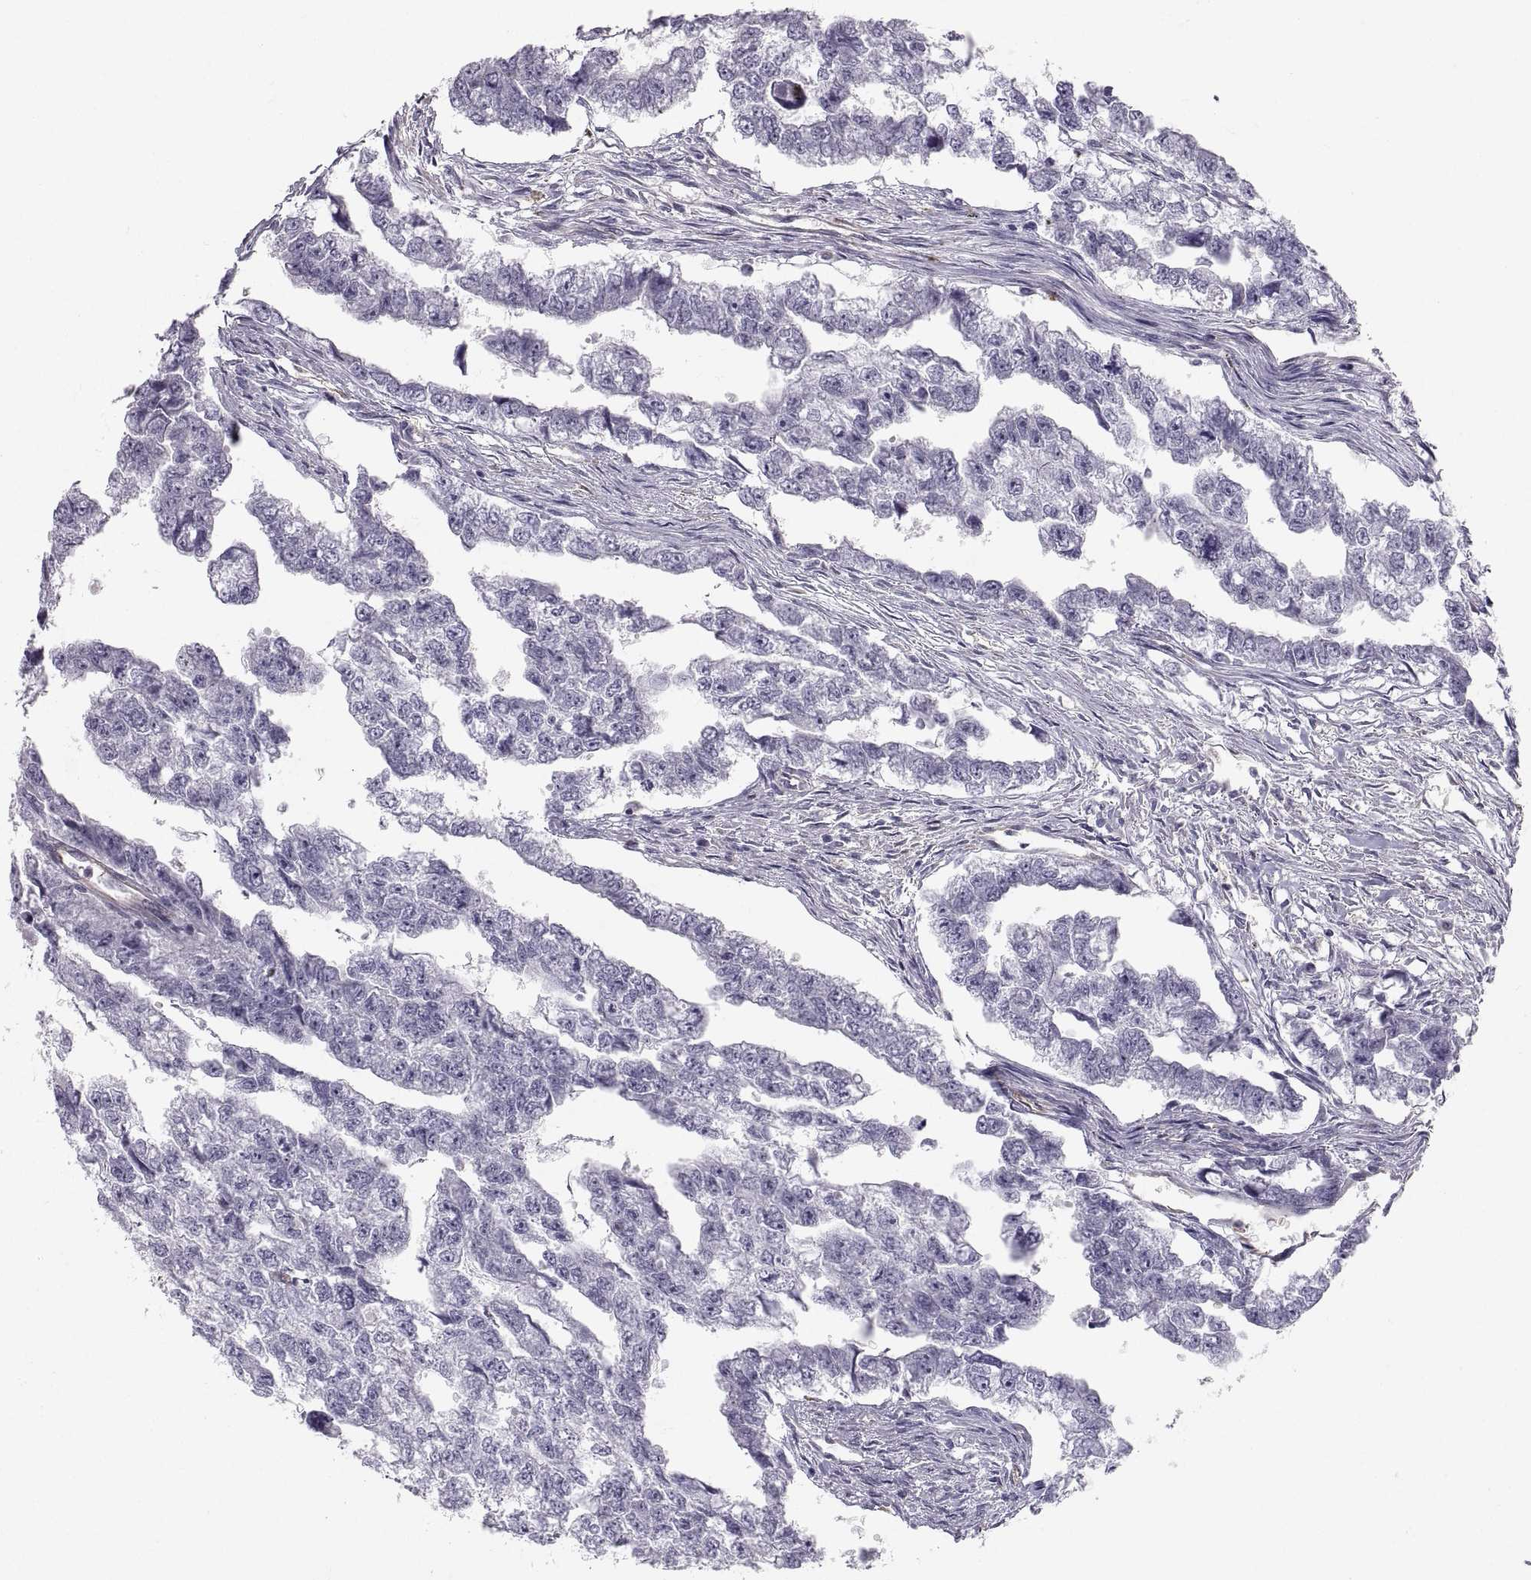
{"staining": {"intensity": "negative", "quantity": "none", "location": "none"}, "tissue": "testis cancer", "cell_type": "Tumor cells", "image_type": "cancer", "snomed": [{"axis": "morphology", "description": "Carcinoma, Embryonal, NOS"}, {"axis": "morphology", "description": "Teratoma, malignant, NOS"}, {"axis": "topography", "description": "Testis"}], "caption": "Immunohistochemistry of testis cancer shows no positivity in tumor cells.", "gene": "PGM5", "patient": {"sex": "male", "age": 44}}